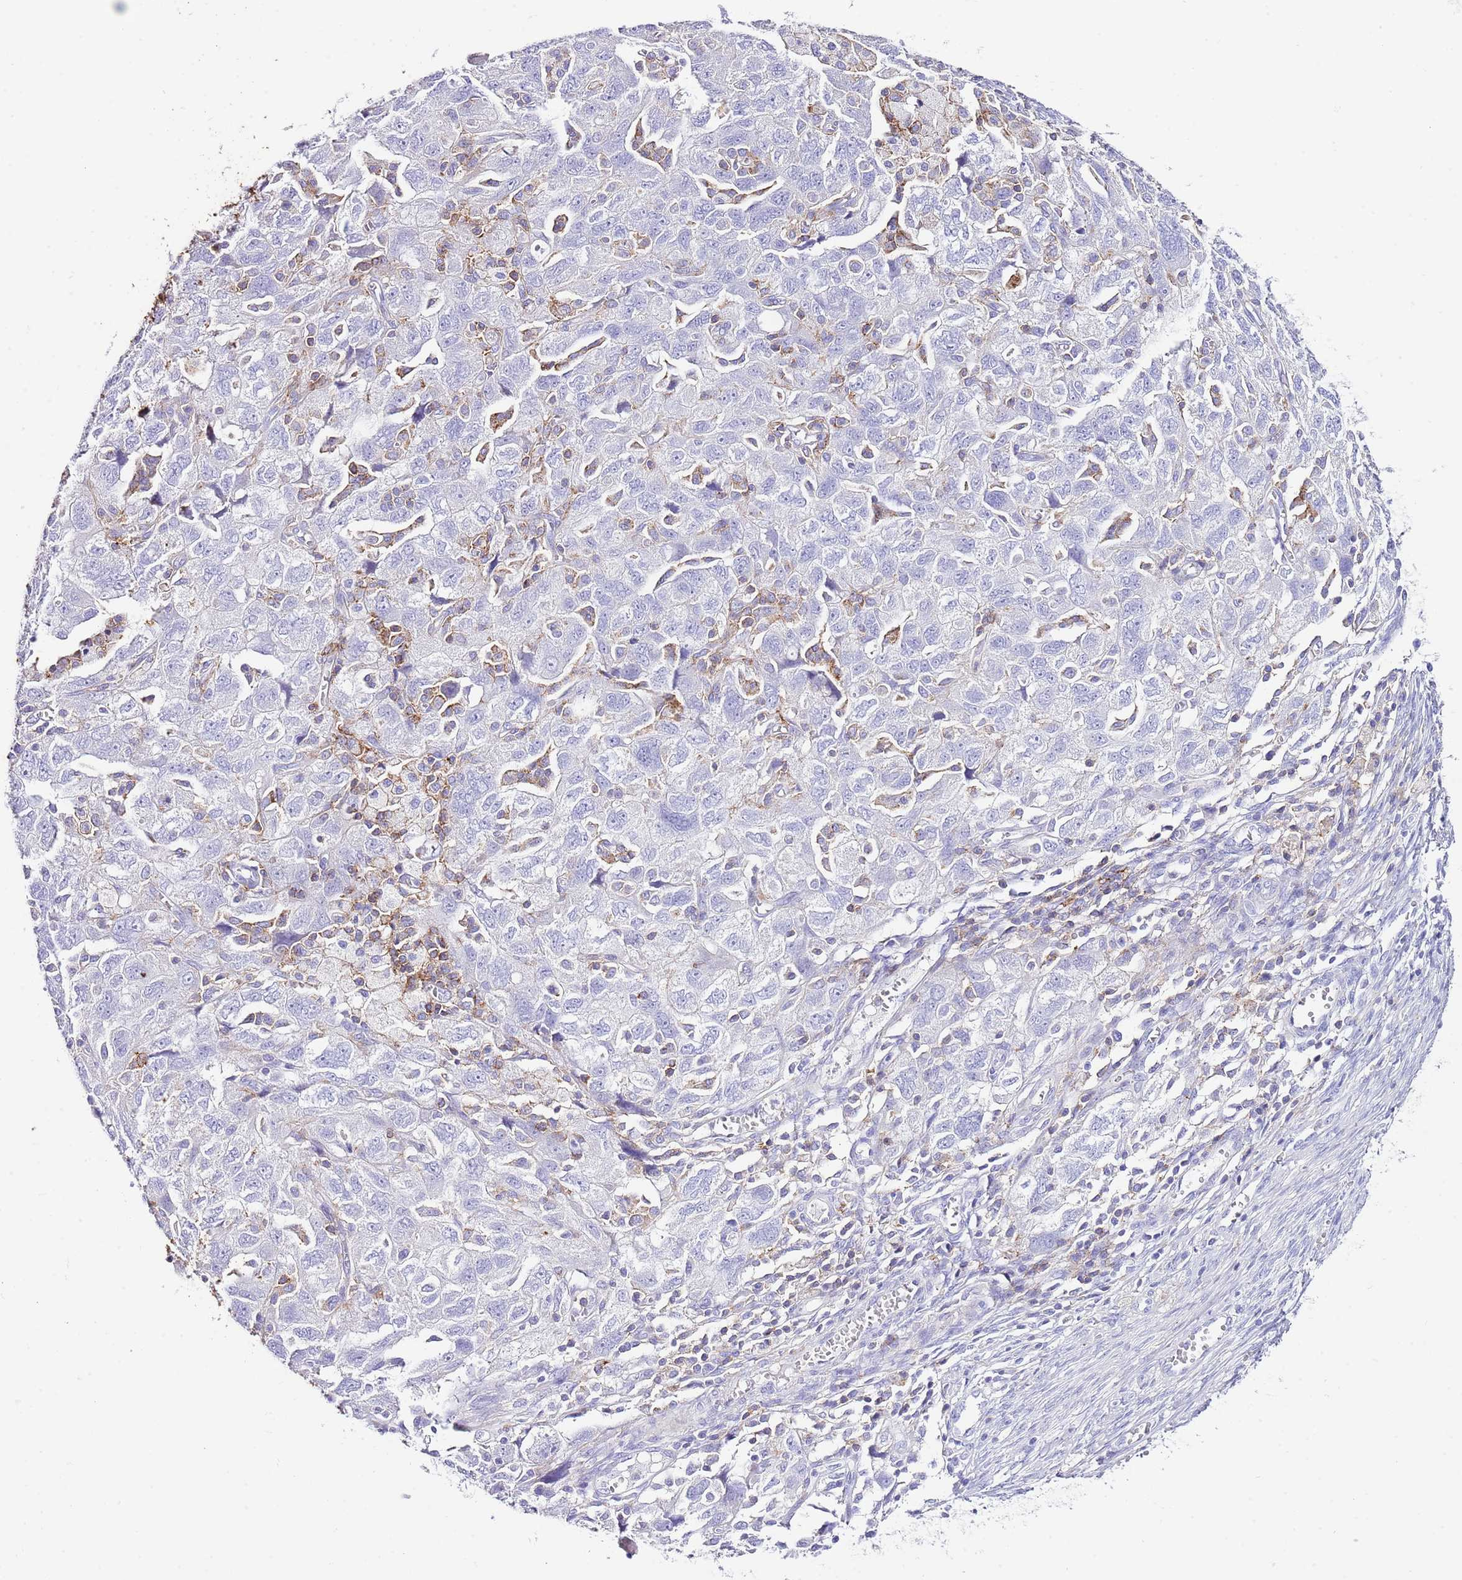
{"staining": {"intensity": "negative", "quantity": "none", "location": "none"}, "tissue": "ovarian cancer", "cell_type": "Tumor cells", "image_type": "cancer", "snomed": [{"axis": "morphology", "description": "Carcinoma, NOS"}, {"axis": "morphology", "description": "Cystadenocarcinoma, serous, NOS"}, {"axis": "topography", "description": "Ovary"}], "caption": "The micrograph reveals no significant staining in tumor cells of serous cystadenocarcinoma (ovarian). (DAB (3,3'-diaminobenzidine) immunohistochemistry (IHC), high magnification).", "gene": "ALDH3A1", "patient": {"sex": "female", "age": 69}}